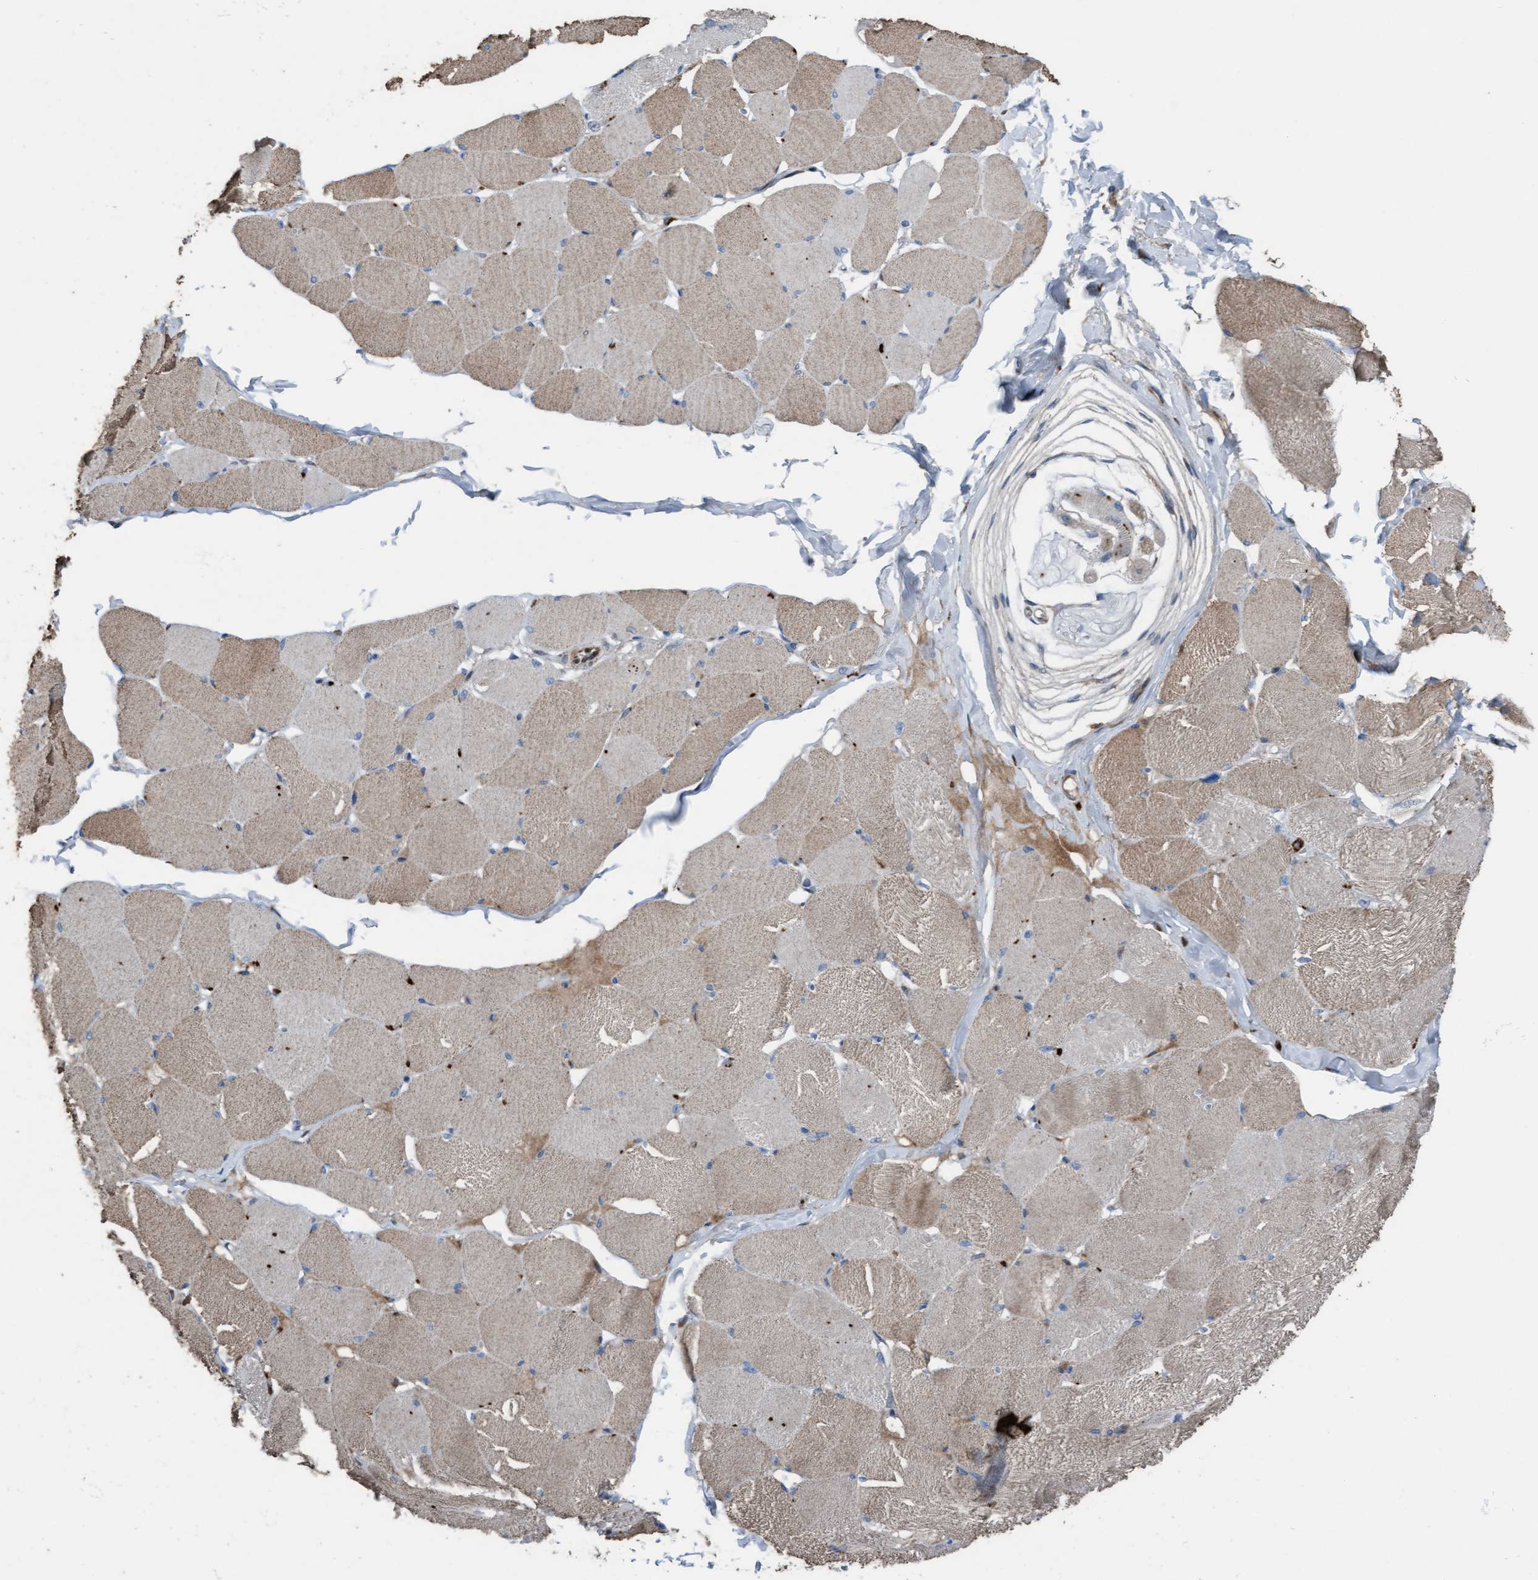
{"staining": {"intensity": "weak", "quantity": ">75%", "location": "cytoplasmic/membranous"}, "tissue": "skeletal muscle", "cell_type": "Myocytes", "image_type": "normal", "snomed": [{"axis": "morphology", "description": "Normal tissue, NOS"}, {"axis": "topography", "description": "Skin"}, {"axis": "topography", "description": "Skeletal muscle"}], "caption": "Skeletal muscle stained with IHC reveals weak cytoplasmic/membranous expression in approximately >75% of myocytes. The protein is stained brown, and the nuclei are stained in blue (DAB (3,3'-diaminobenzidine) IHC with brightfield microscopy, high magnification).", "gene": "KLHL26", "patient": {"sex": "male", "age": 83}}